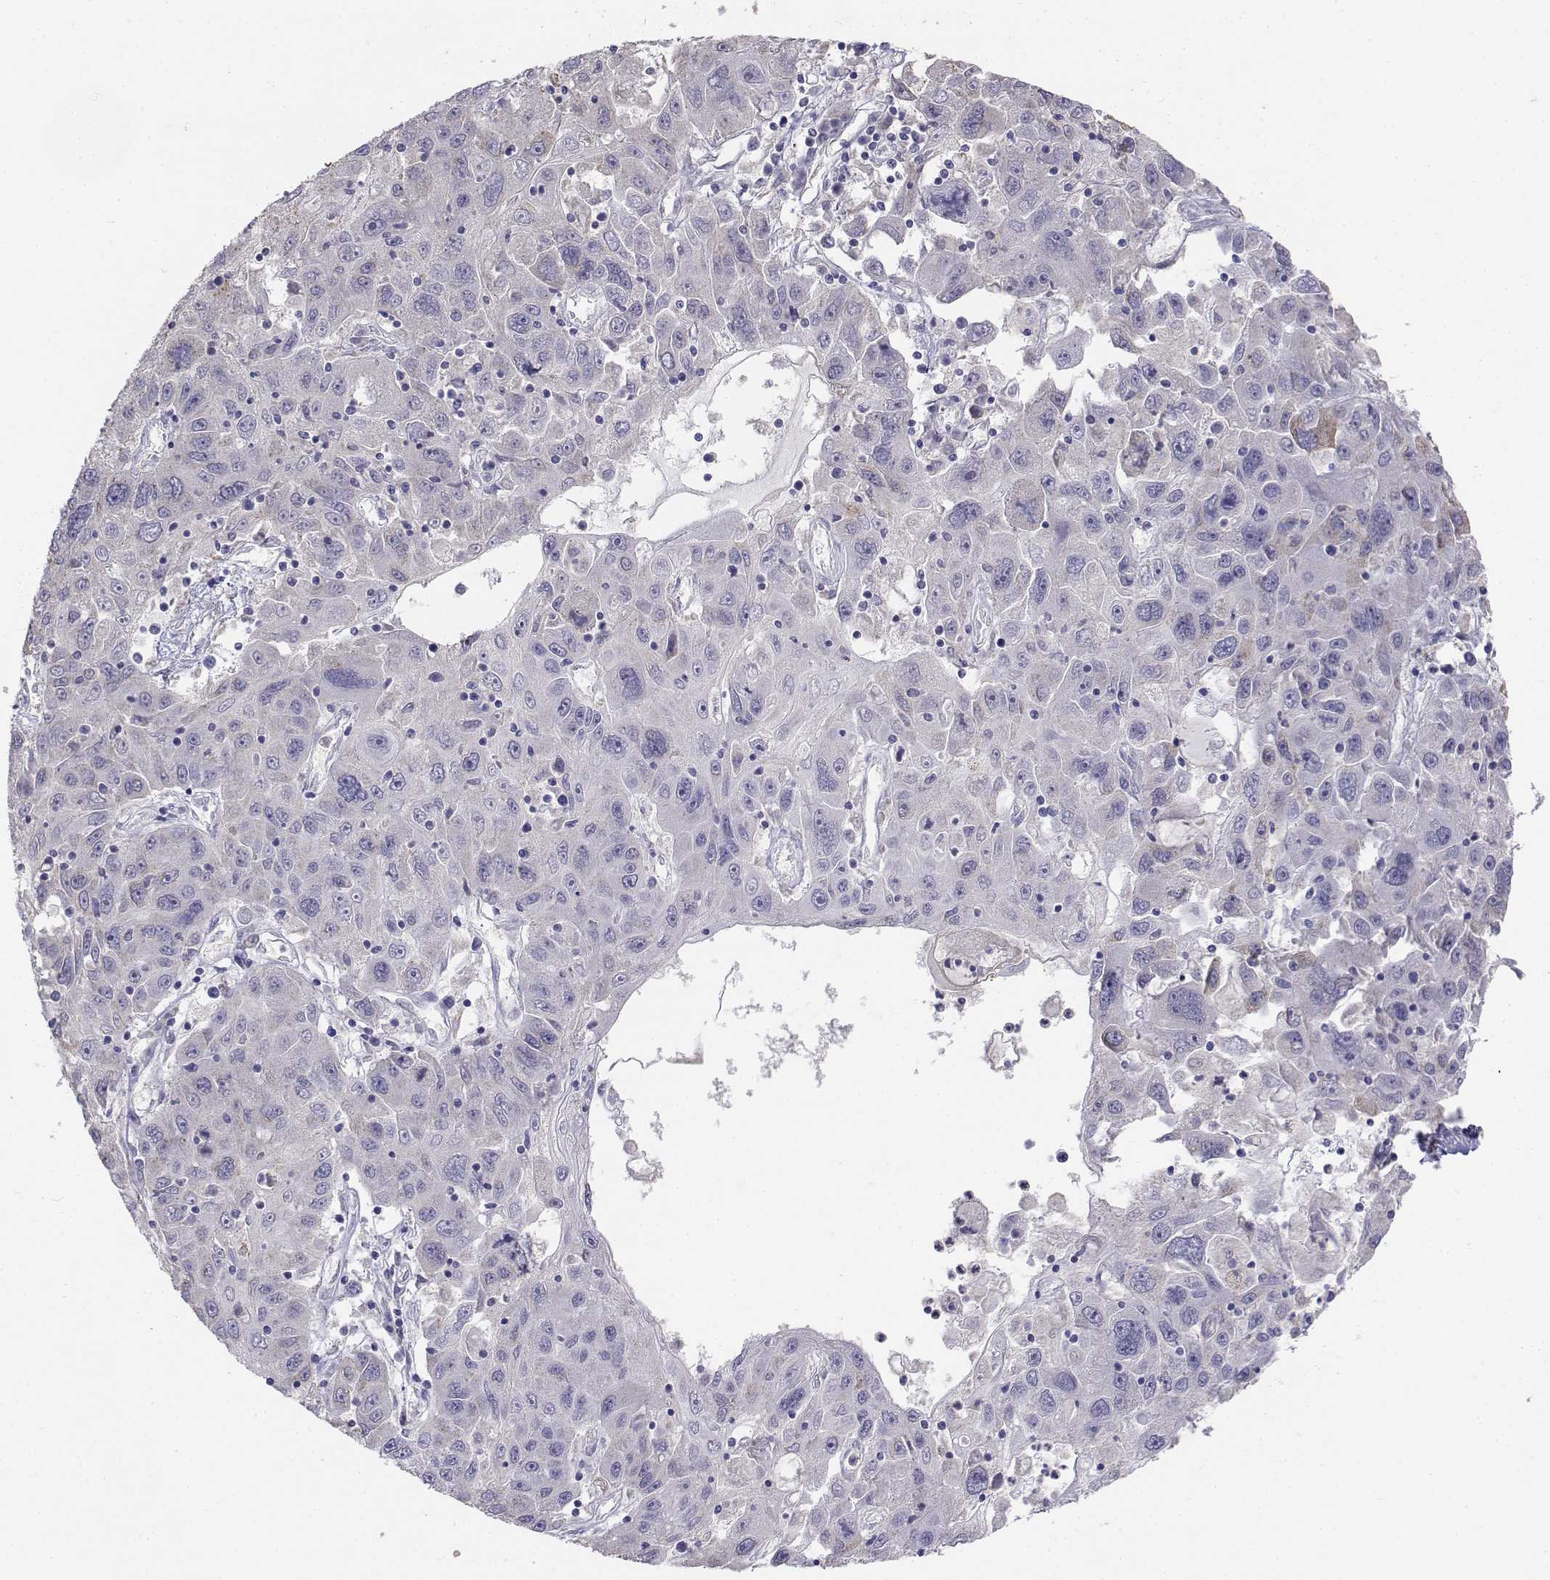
{"staining": {"intensity": "negative", "quantity": "none", "location": "none"}, "tissue": "stomach cancer", "cell_type": "Tumor cells", "image_type": "cancer", "snomed": [{"axis": "morphology", "description": "Adenocarcinoma, NOS"}, {"axis": "topography", "description": "Stomach"}], "caption": "Micrograph shows no protein staining in tumor cells of stomach cancer (adenocarcinoma) tissue.", "gene": "CADM1", "patient": {"sex": "male", "age": 56}}